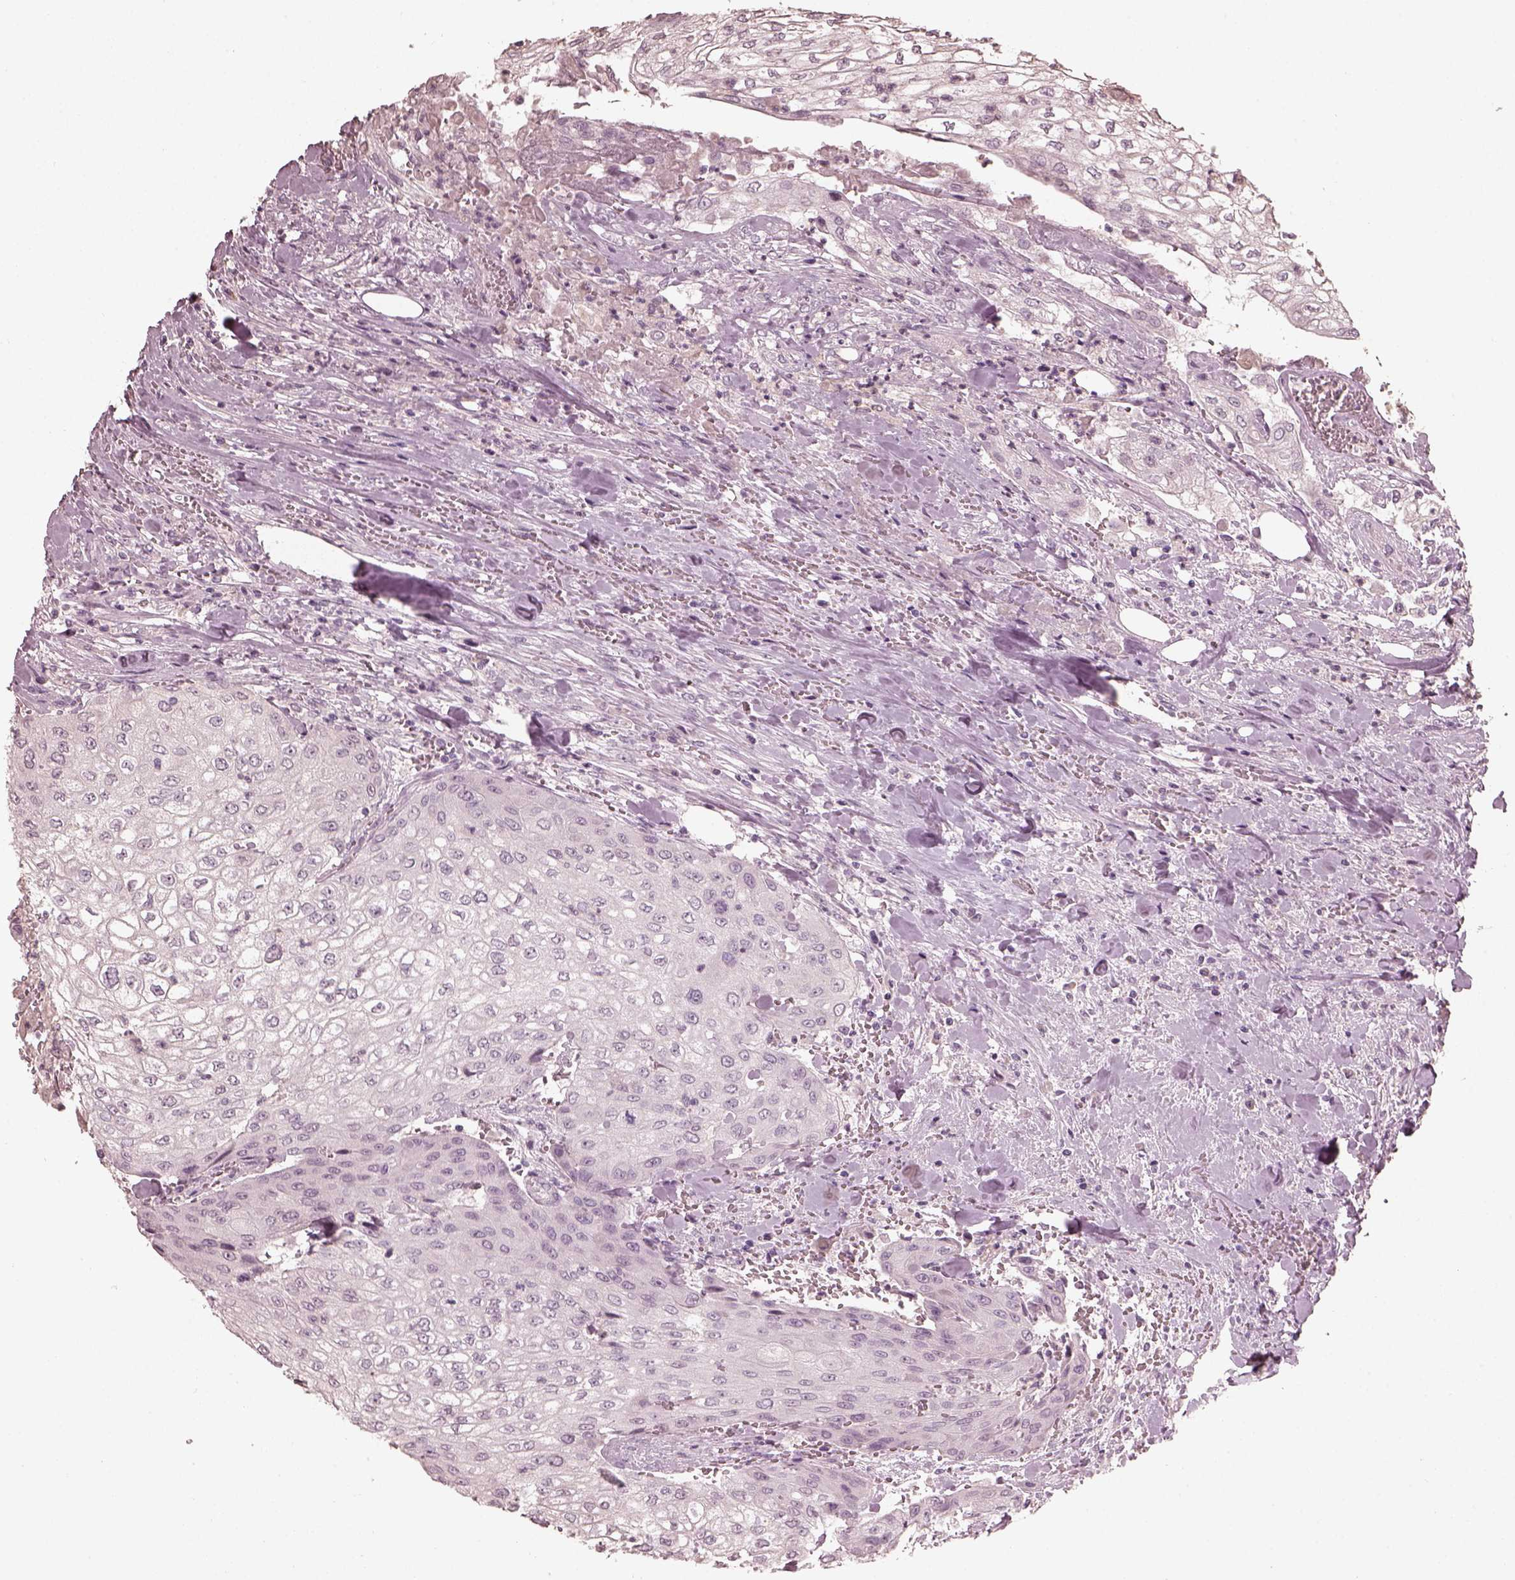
{"staining": {"intensity": "negative", "quantity": "none", "location": "none"}, "tissue": "urothelial cancer", "cell_type": "Tumor cells", "image_type": "cancer", "snomed": [{"axis": "morphology", "description": "Urothelial carcinoma, High grade"}, {"axis": "topography", "description": "Urinary bladder"}], "caption": "DAB (3,3'-diaminobenzidine) immunohistochemical staining of urothelial carcinoma (high-grade) shows no significant positivity in tumor cells.", "gene": "OPTC", "patient": {"sex": "male", "age": 62}}